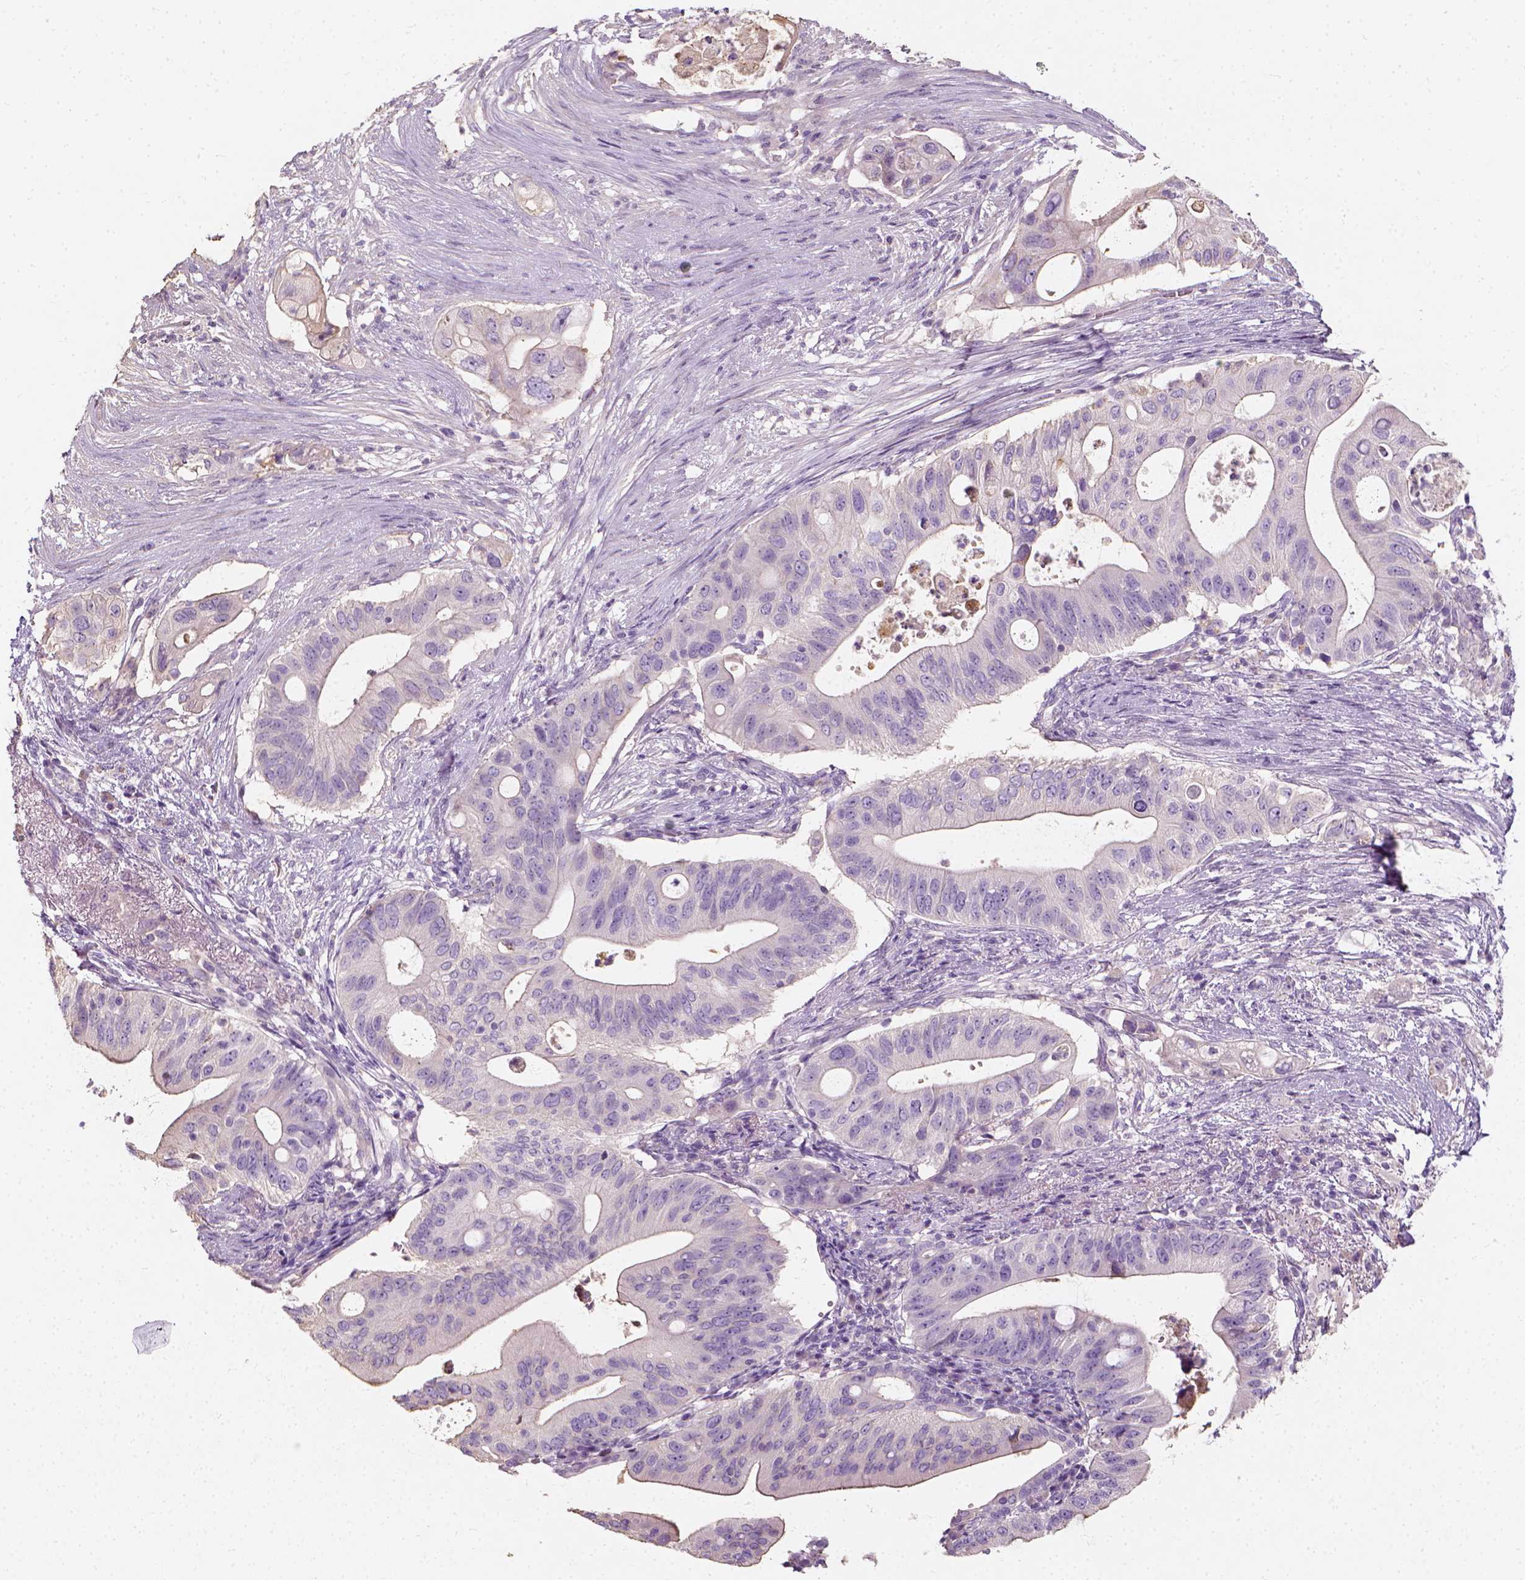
{"staining": {"intensity": "negative", "quantity": "none", "location": "none"}, "tissue": "pancreatic cancer", "cell_type": "Tumor cells", "image_type": "cancer", "snomed": [{"axis": "morphology", "description": "Adenocarcinoma, NOS"}, {"axis": "topography", "description": "Pancreas"}], "caption": "High magnification brightfield microscopy of pancreatic adenocarcinoma stained with DAB (brown) and counterstained with hematoxylin (blue): tumor cells show no significant expression.", "gene": "DHCR24", "patient": {"sex": "female", "age": 72}}